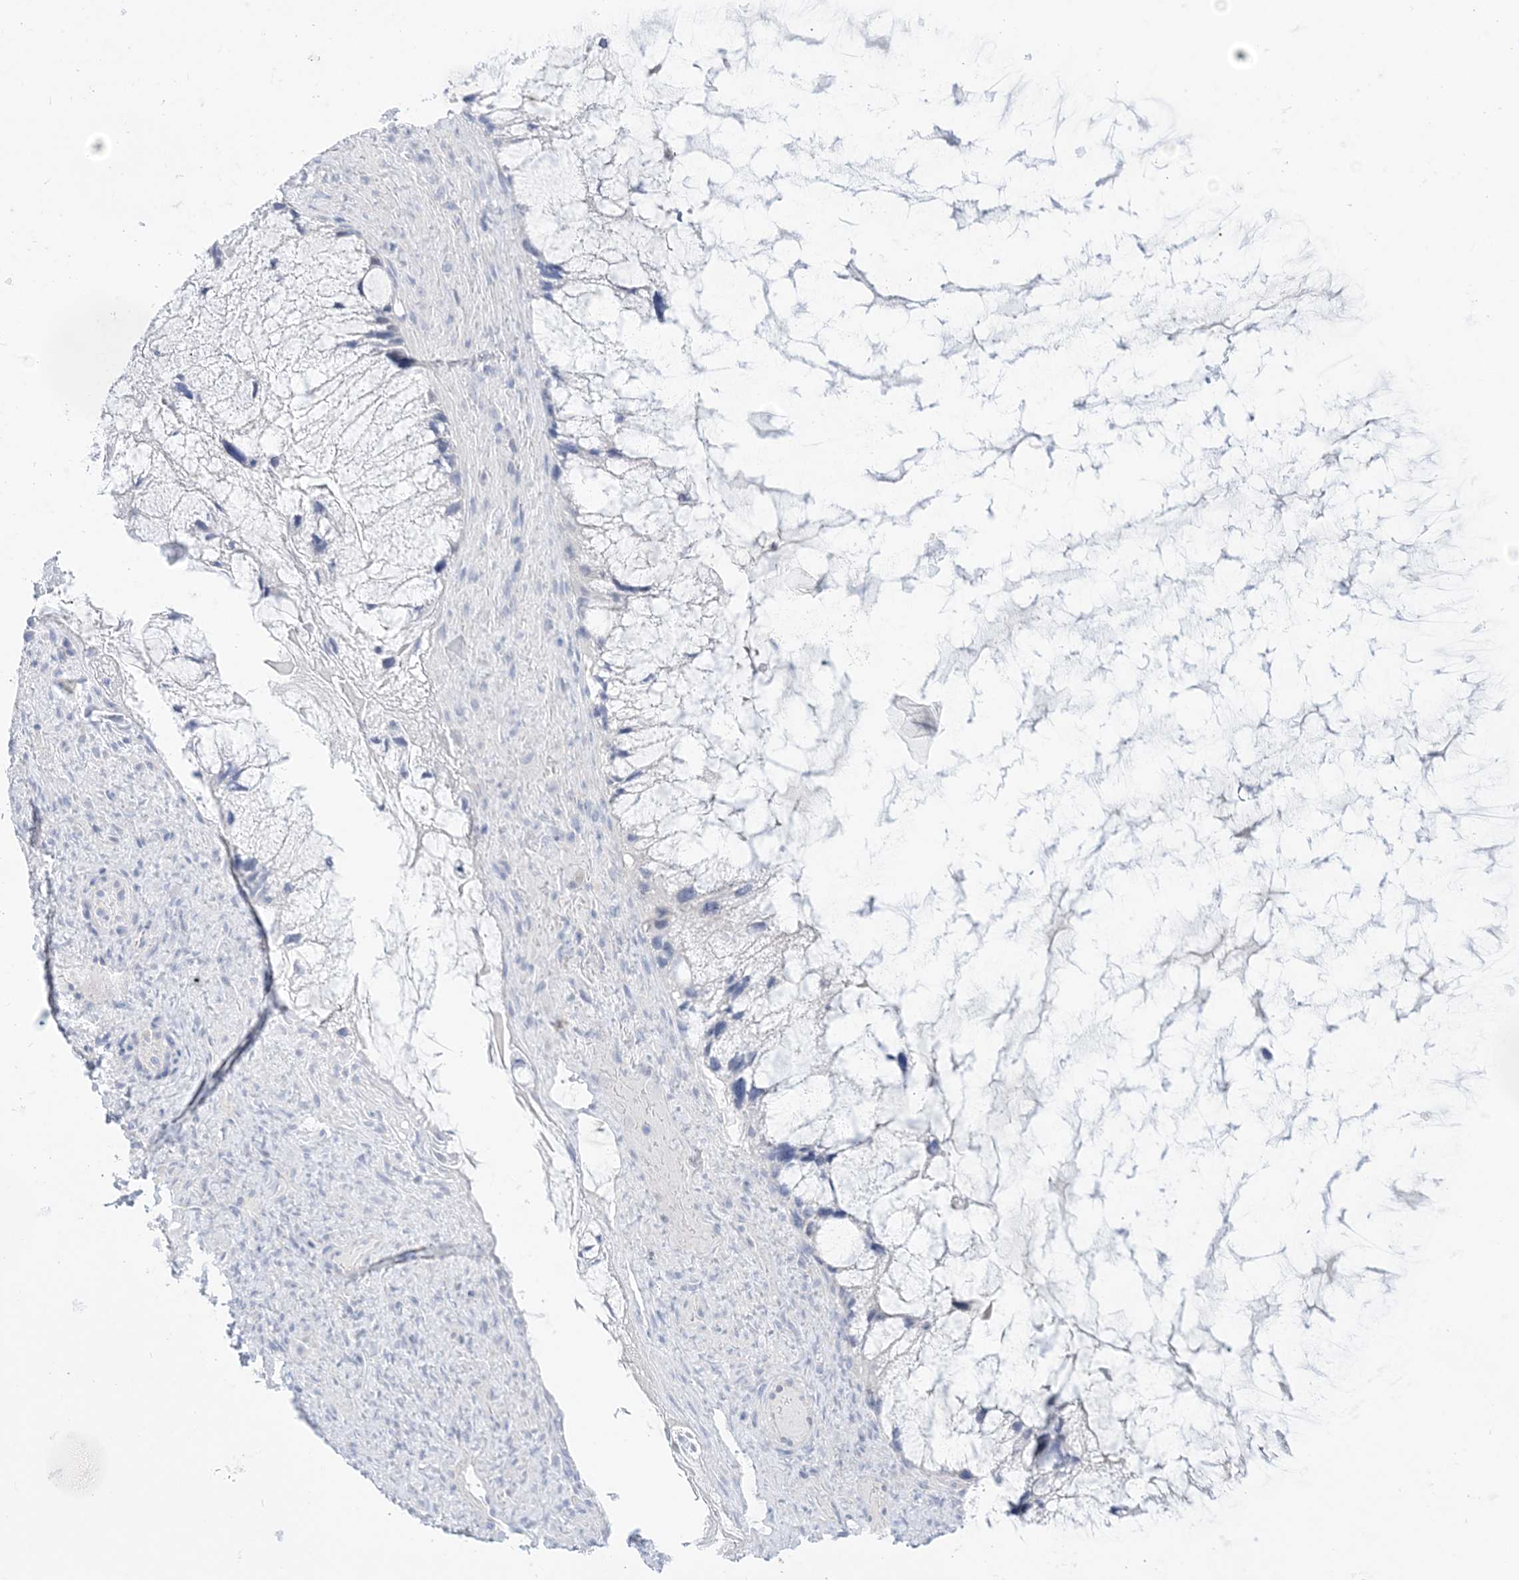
{"staining": {"intensity": "negative", "quantity": "none", "location": "none"}, "tissue": "ovarian cancer", "cell_type": "Tumor cells", "image_type": "cancer", "snomed": [{"axis": "morphology", "description": "Cystadenocarcinoma, mucinous, NOS"}, {"axis": "topography", "description": "Ovary"}], "caption": "DAB (3,3'-diaminobenzidine) immunohistochemical staining of ovarian cancer (mucinous cystadenocarcinoma) shows no significant positivity in tumor cells.", "gene": "THADA", "patient": {"sex": "female", "age": 37}}